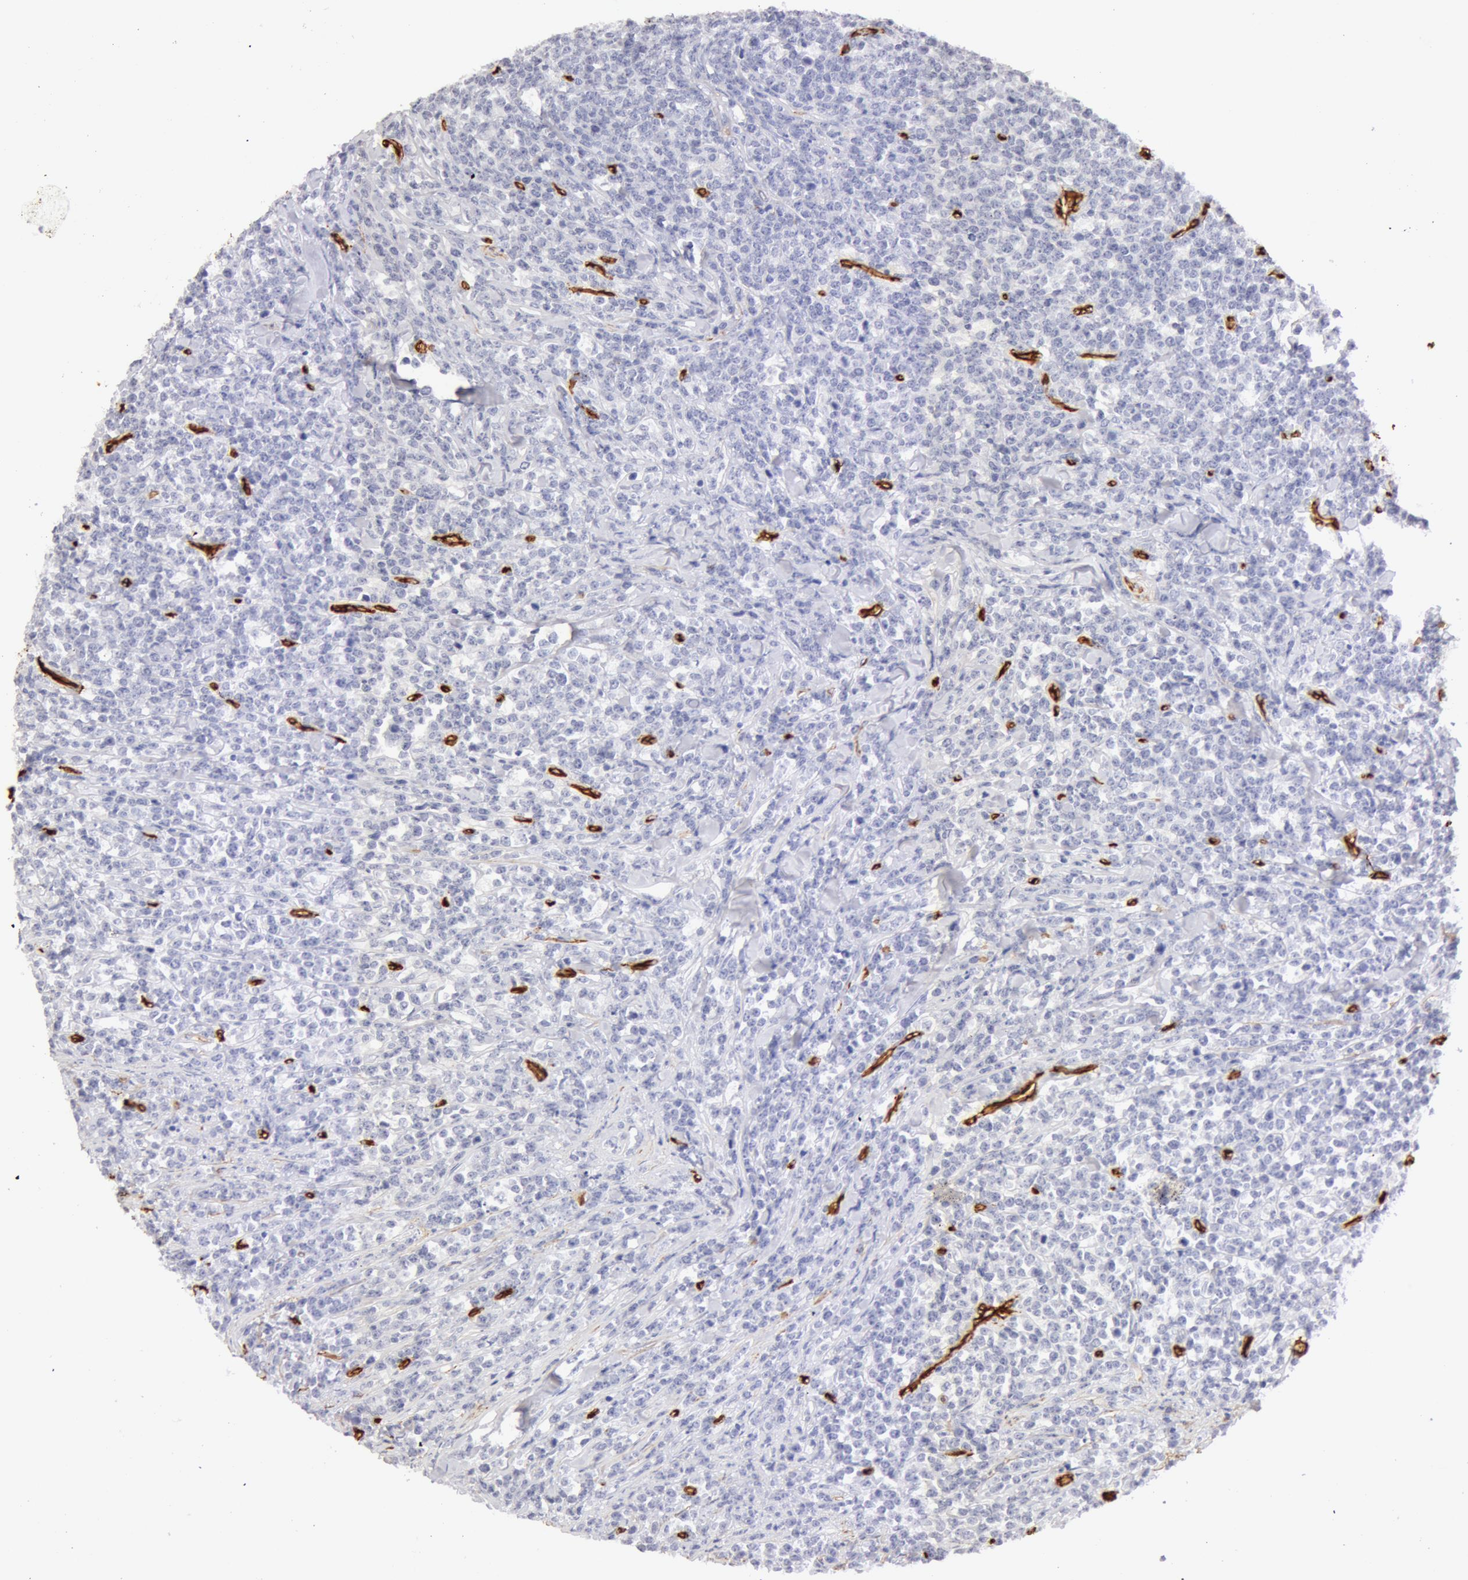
{"staining": {"intensity": "negative", "quantity": "none", "location": "none"}, "tissue": "lymphoma", "cell_type": "Tumor cells", "image_type": "cancer", "snomed": [{"axis": "morphology", "description": "Malignant lymphoma, non-Hodgkin's type, High grade"}, {"axis": "topography", "description": "Small intestine"}, {"axis": "topography", "description": "Colon"}], "caption": "Protein analysis of malignant lymphoma, non-Hodgkin's type (high-grade) exhibits no significant staining in tumor cells. (DAB (3,3'-diaminobenzidine) immunohistochemistry (IHC) with hematoxylin counter stain).", "gene": "AQP1", "patient": {"sex": "male", "age": 8}}